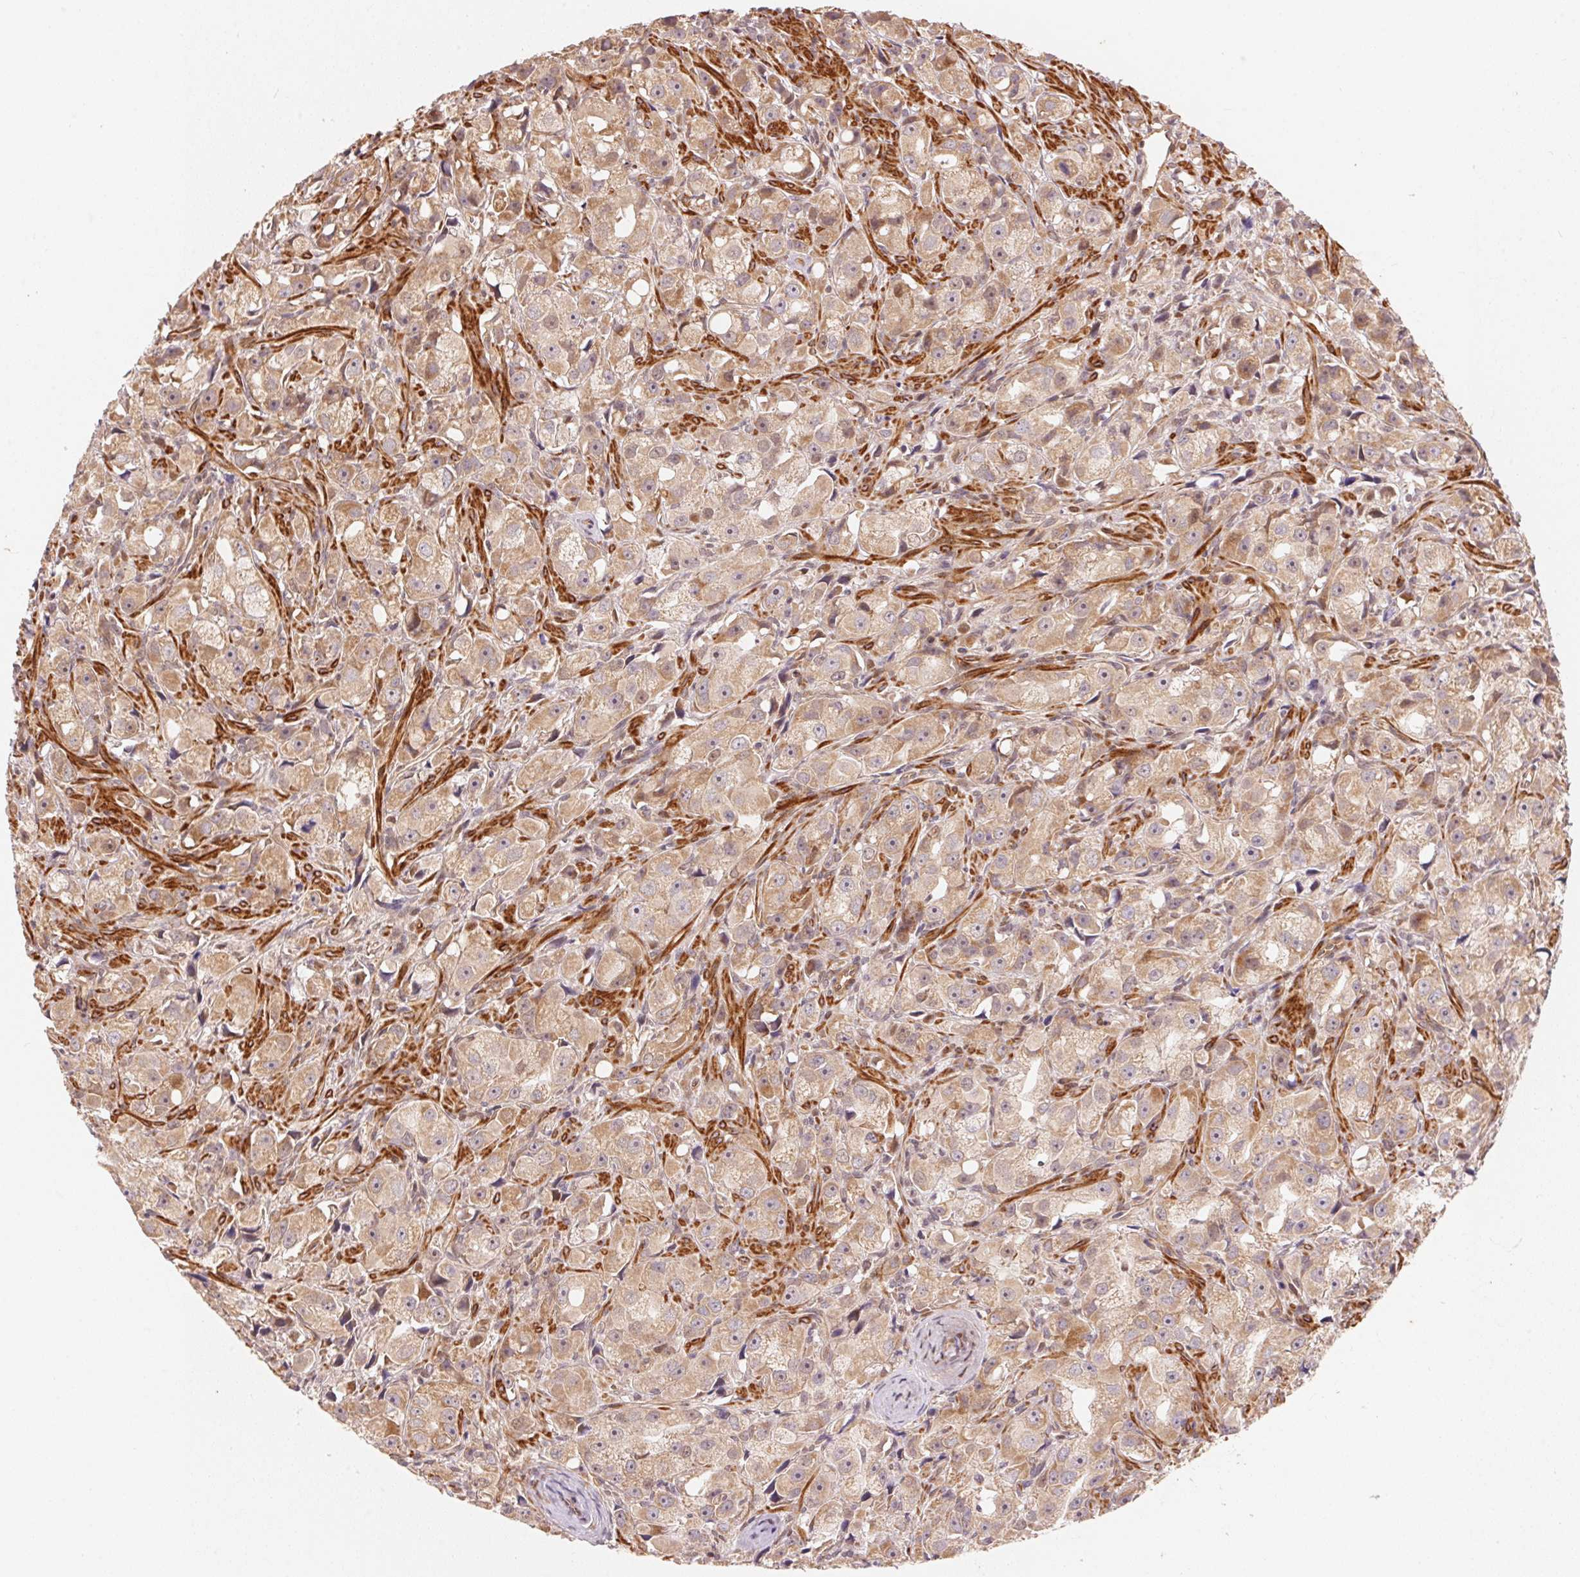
{"staining": {"intensity": "weak", "quantity": ">75%", "location": "cytoplasmic/membranous"}, "tissue": "prostate cancer", "cell_type": "Tumor cells", "image_type": "cancer", "snomed": [{"axis": "morphology", "description": "Adenocarcinoma, High grade"}, {"axis": "topography", "description": "Prostate"}], "caption": "This micrograph reveals prostate cancer stained with immunohistochemistry to label a protein in brown. The cytoplasmic/membranous of tumor cells show weak positivity for the protein. Nuclei are counter-stained blue.", "gene": "TNIP2", "patient": {"sex": "male", "age": 75}}